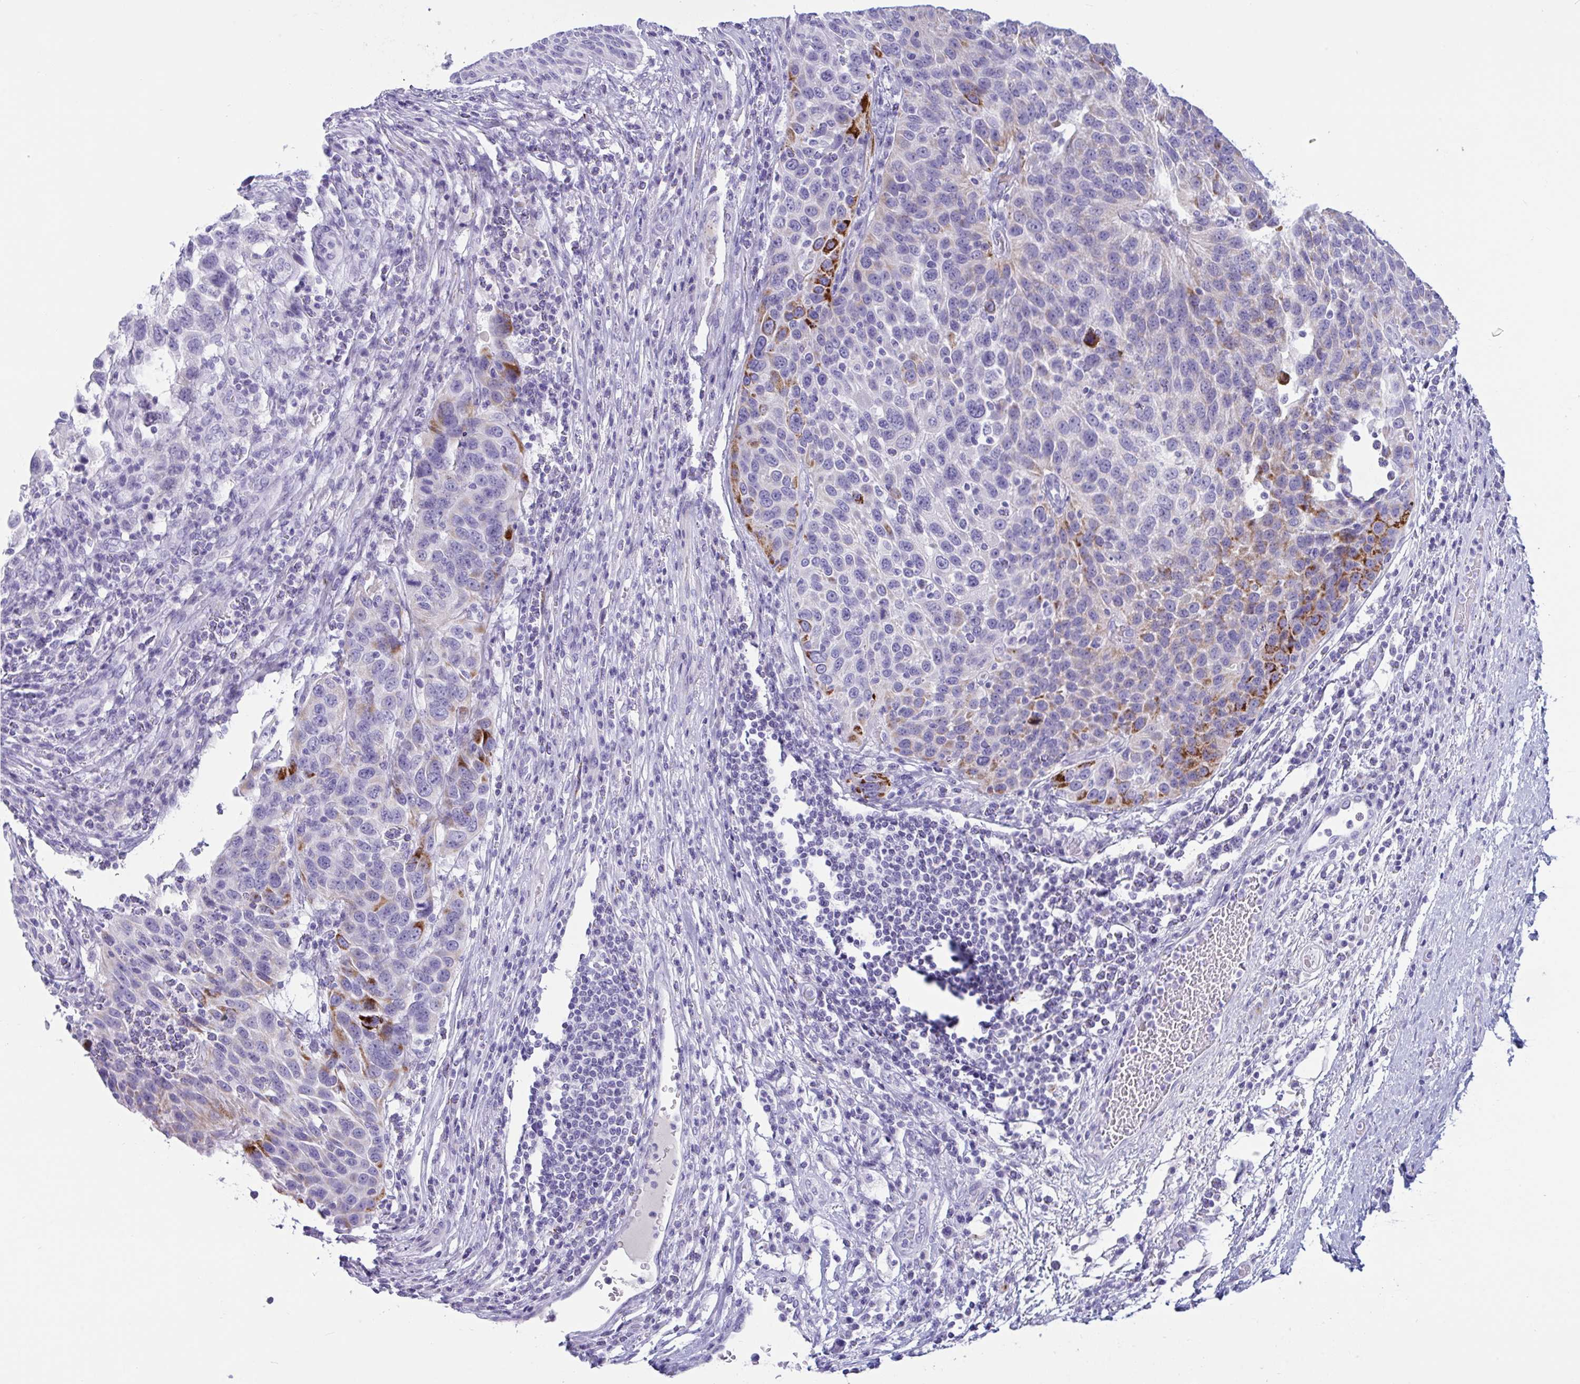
{"staining": {"intensity": "strong", "quantity": "<25%", "location": "cytoplasmic/membranous"}, "tissue": "urothelial cancer", "cell_type": "Tumor cells", "image_type": "cancer", "snomed": [{"axis": "morphology", "description": "Urothelial carcinoma, High grade"}, {"axis": "topography", "description": "Urinary bladder"}], "caption": "Immunohistochemistry of human urothelial cancer exhibits medium levels of strong cytoplasmic/membranous expression in approximately <25% of tumor cells. (DAB (3,3'-diaminobenzidine) IHC with brightfield microscopy, high magnification).", "gene": "OXLD1", "patient": {"sex": "female", "age": 70}}